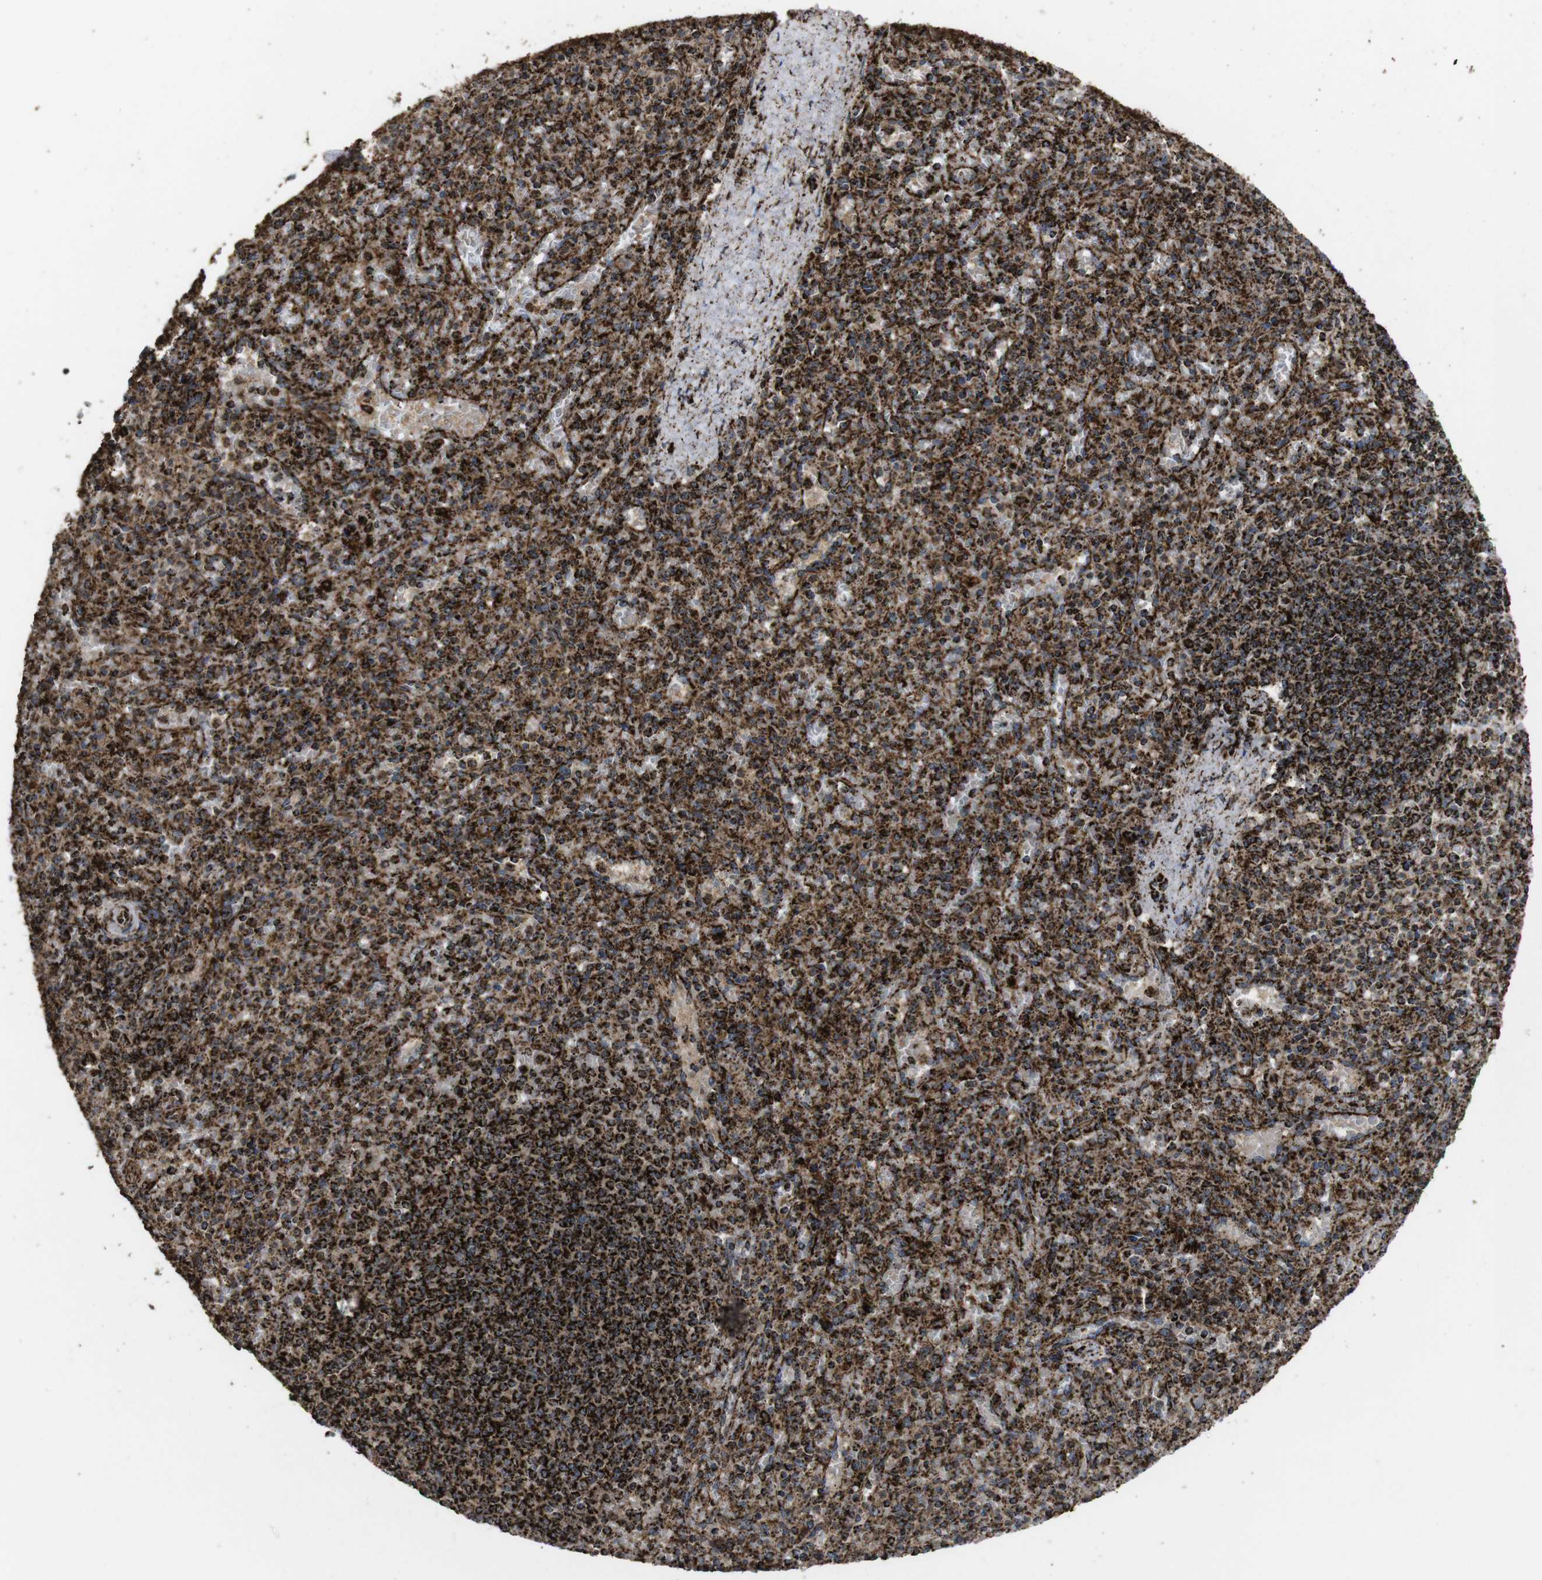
{"staining": {"intensity": "strong", "quantity": ">75%", "location": "cytoplasmic/membranous"}, "tissue": "spleen", "cell_type": "Cells in red pulp", "image_type": "normal", "snomed": [{"axis": "morphology", "description": "Normal tissue, NOS"}, {"axis": "topography", "description": "Spleen"}], "caption": "Benign spleen demonstrates strong cytoplasmic/membranous positivity in about >75% of cells in red pulp, visualized by immunohistochemistry. The staining was performed using DAB to visualize the protein expression in brown, while the nuclei were stained in blue with hematoxylin (Magnification: 20x).", "gene": "ATP5F1A", "patient": {"sex": "male", "age": 72}}